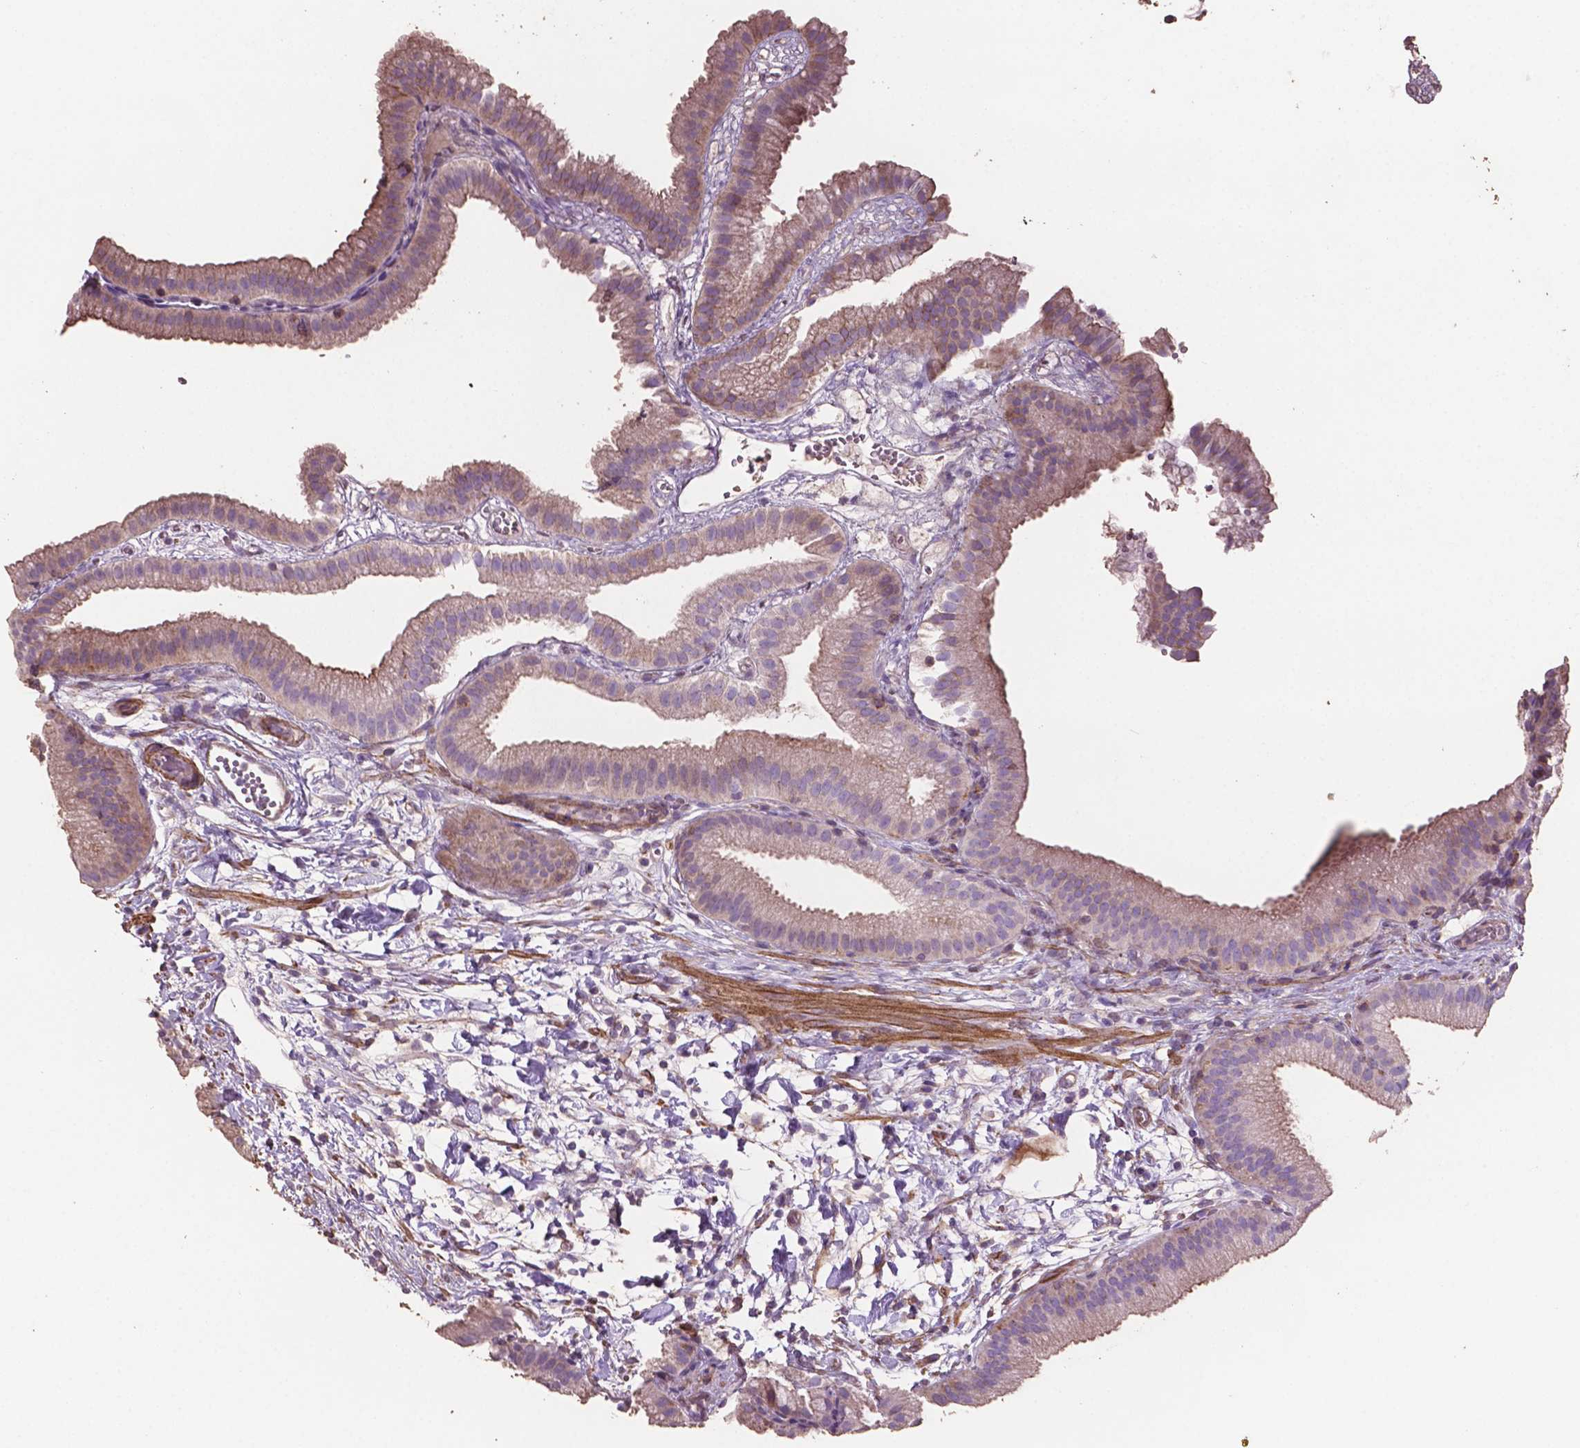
{"staining": {"intensity": "weak", "quantity": "25%-75%", "location": "cytoplasmic/membranous"}, "tissue": "gallbladder", "cell_type": "Glandular cells", "image_type": "normal", "snomed": [{"axis": "morphology", "description": "Normal tissue, NOS"}, {"axis": "topography", "description": "Gallbladder"}], "caption": "The histopathology image exhibits immunohistochemical staining of normal gallbladder. There is weak cytoplasmic/membranous expression is present in about 25%-75% of glandular cells.", "gene": "COMMD4", "patient": {"sex": "female", "age": 63}}